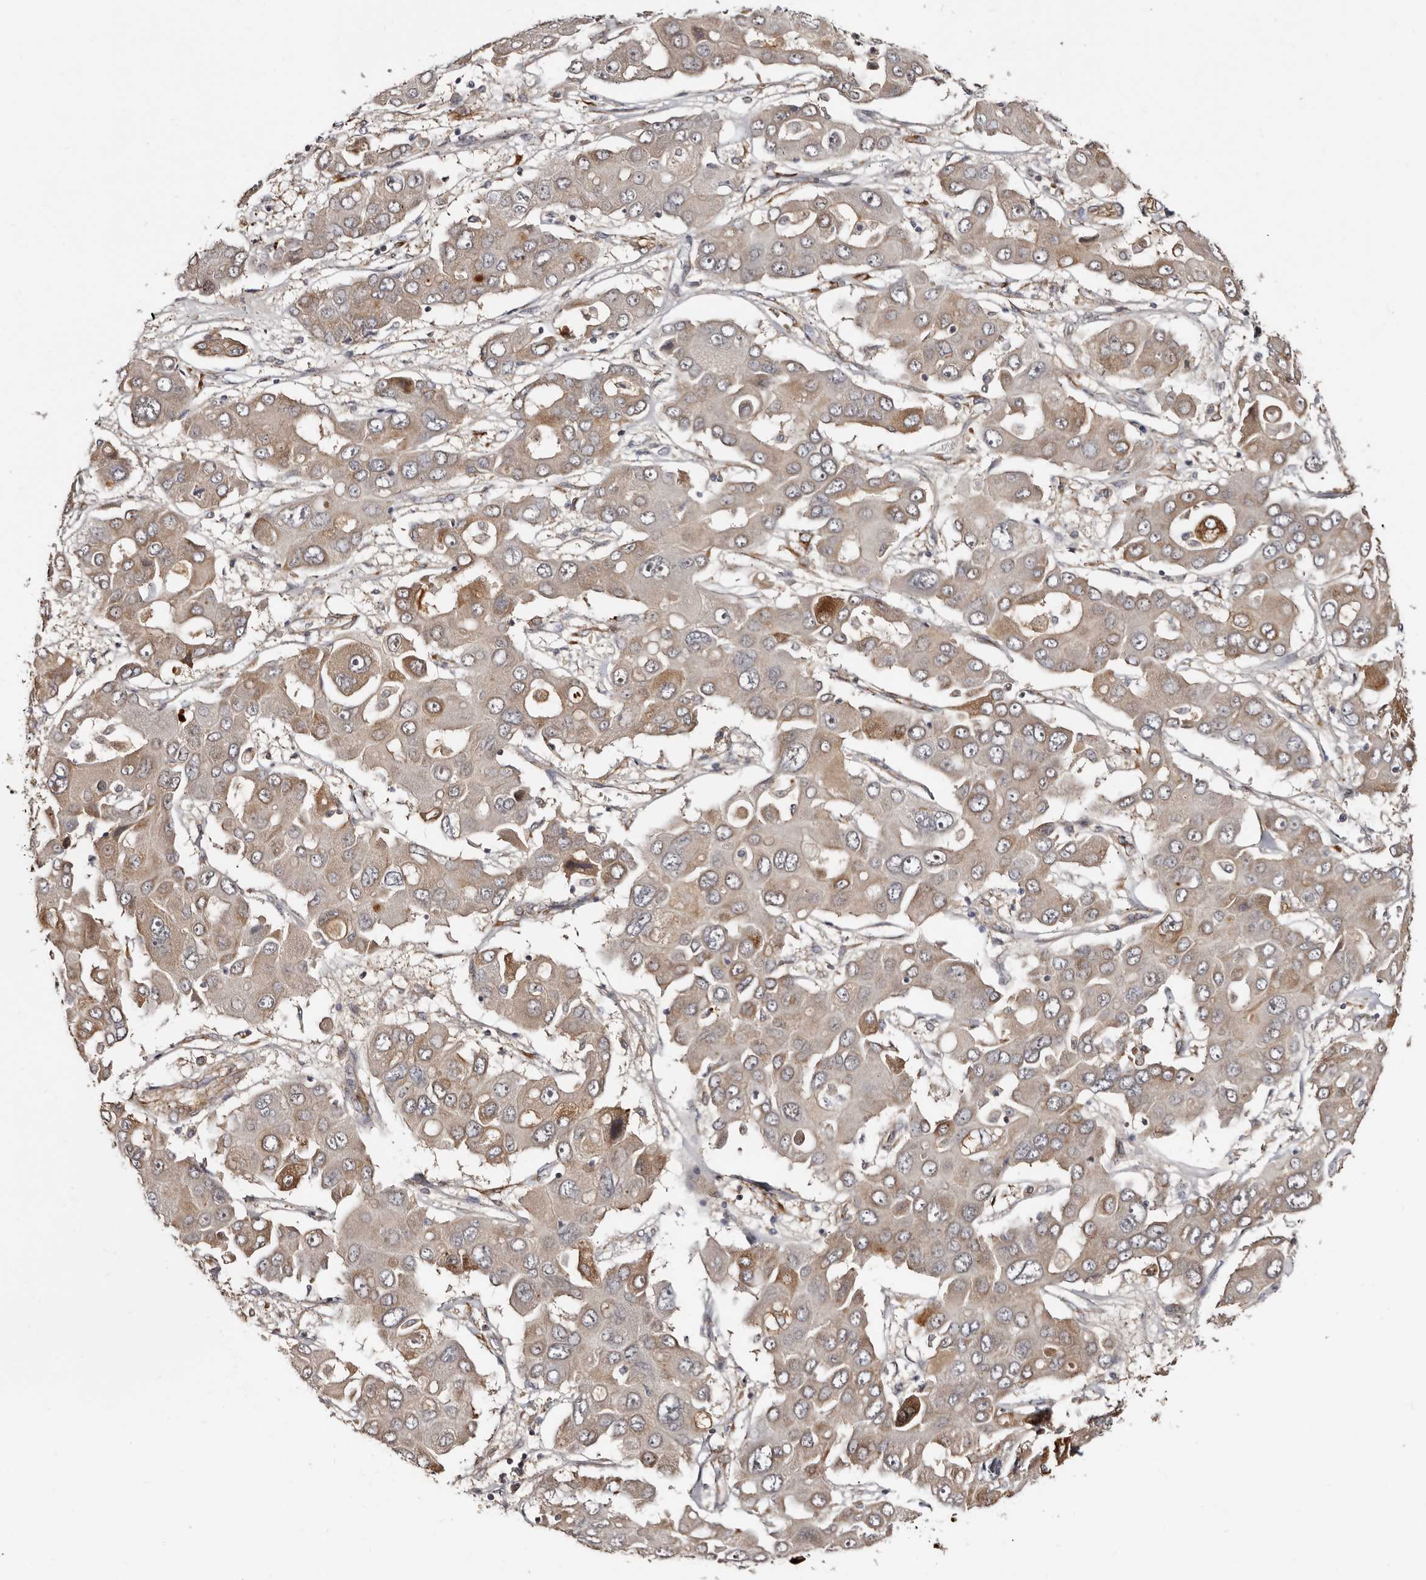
{"staining": {"intensity": "moderate", "quantity": "<25%", "location": "cytoplasmic/membranous"}, "tissue": "liver cancer", "cell_type": "Tumor cells", "image_type": "cancer", "snomed": [{"axis": "morphology", "description": "Cholangiocarcinoma"}, {"axis": "topography", "description": "Liver"}], "caption": "A high-resolution image shows immunohistochemistry staining of cholangiocarcinoma (liver), which shows moderate cytoplasmic/membranous expression in about <25% of tumor cells.", "gene": "TBC1D22B", "patient": {"sex": "male", "age": 67}}